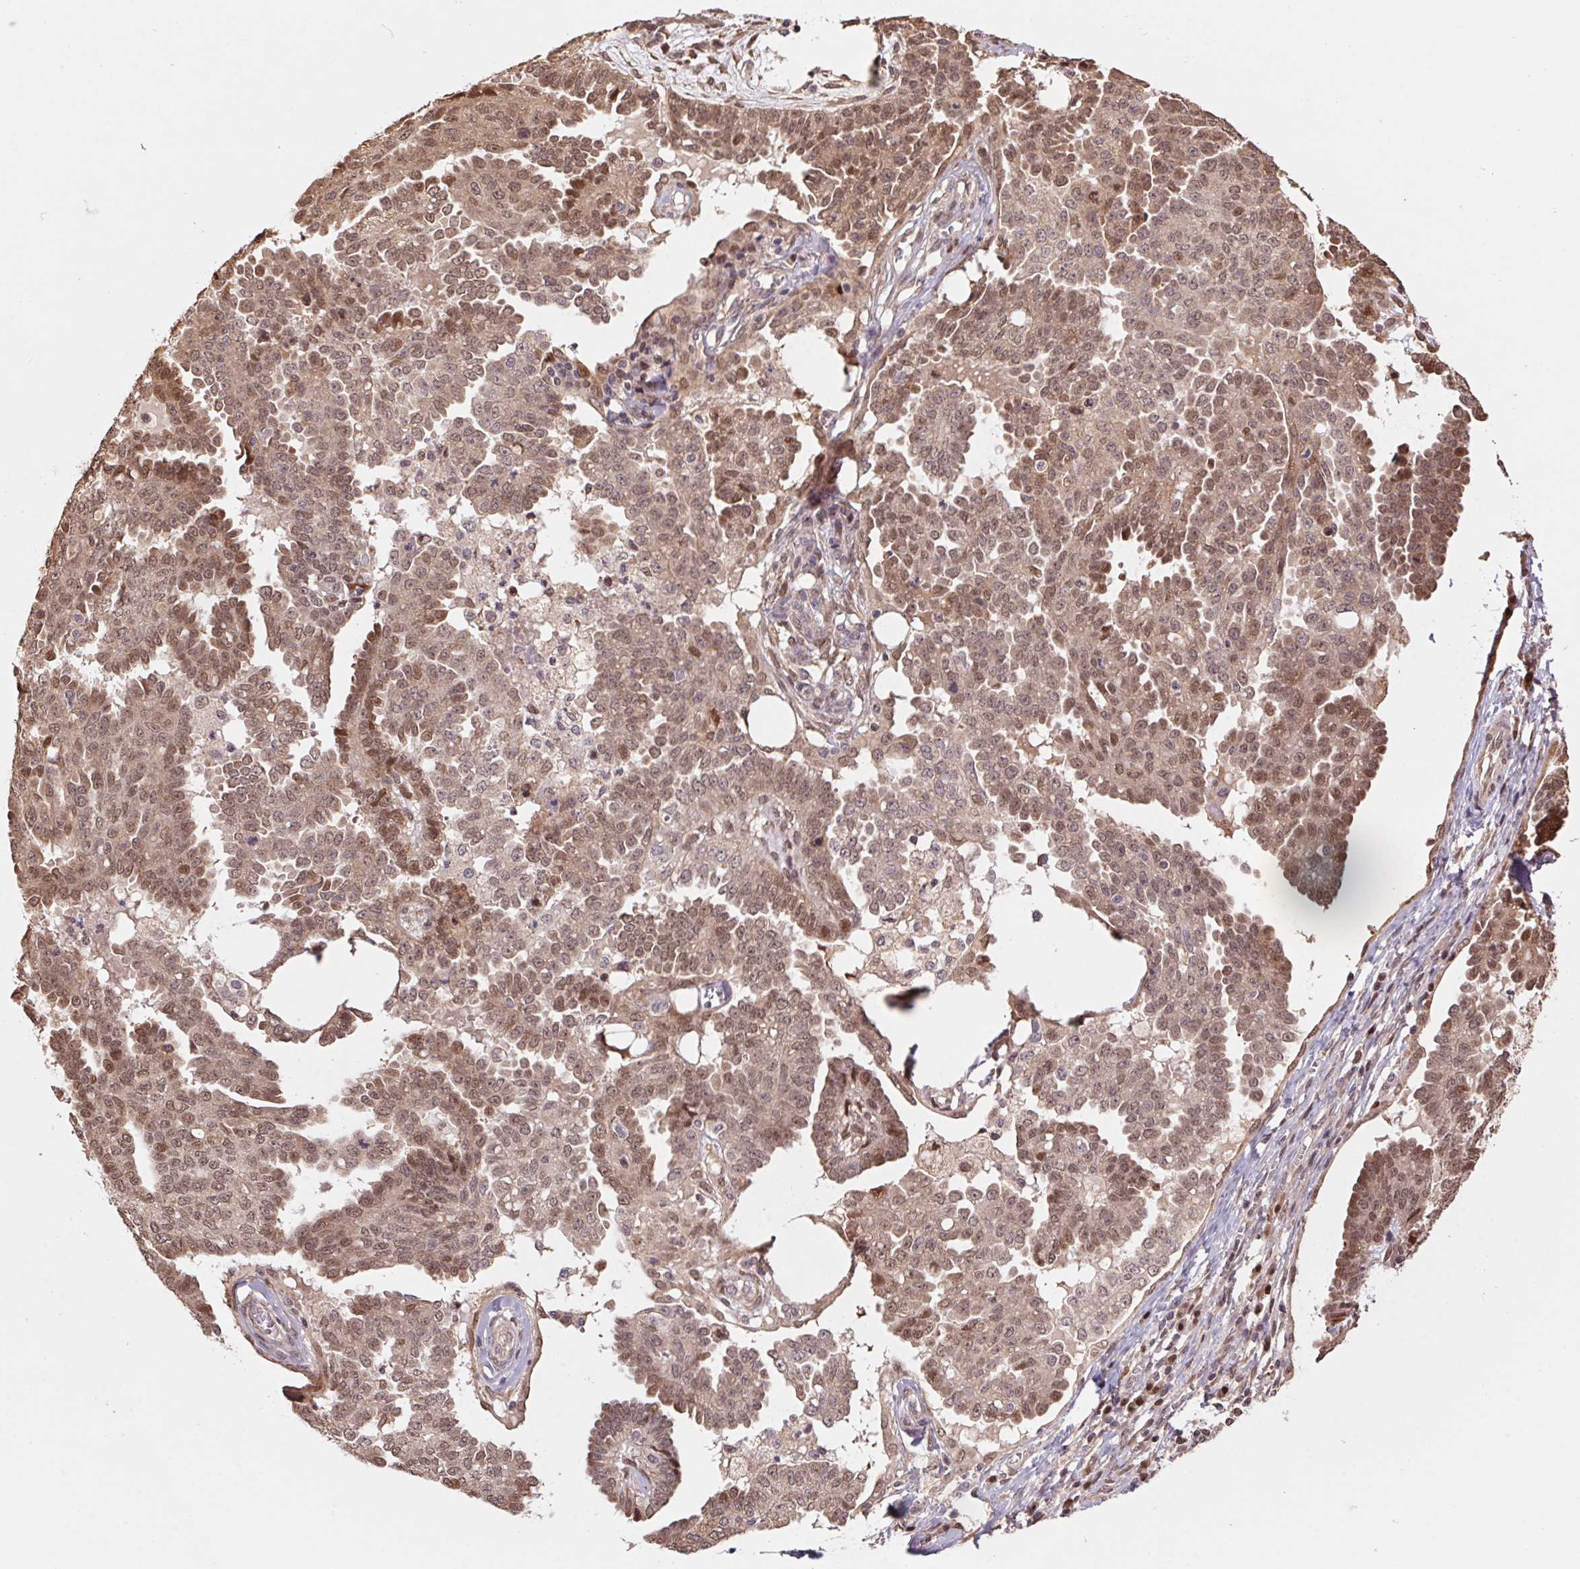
{"staining": {"intensity": "moderate", "quantity": ">75%", "location": "cytoplasmic/membranous,nuclear"}, "tissue": "ovarian cancer", "cell_type": "Tumor cells", "image_type": "cancer", "snomed": [{"axis": "morphology", "description": "Cystadenocarcinoma, serous, NOS"}, {"axis": "topography", "description": "Ovary"}], "caption": "Ovarian cancer (serous cystadenocarcinoma) stained with a protein marker reveals moderate staining in tumor cells.", "gene": "CUTA", "patient": {"sex": "female", "age": 71}}